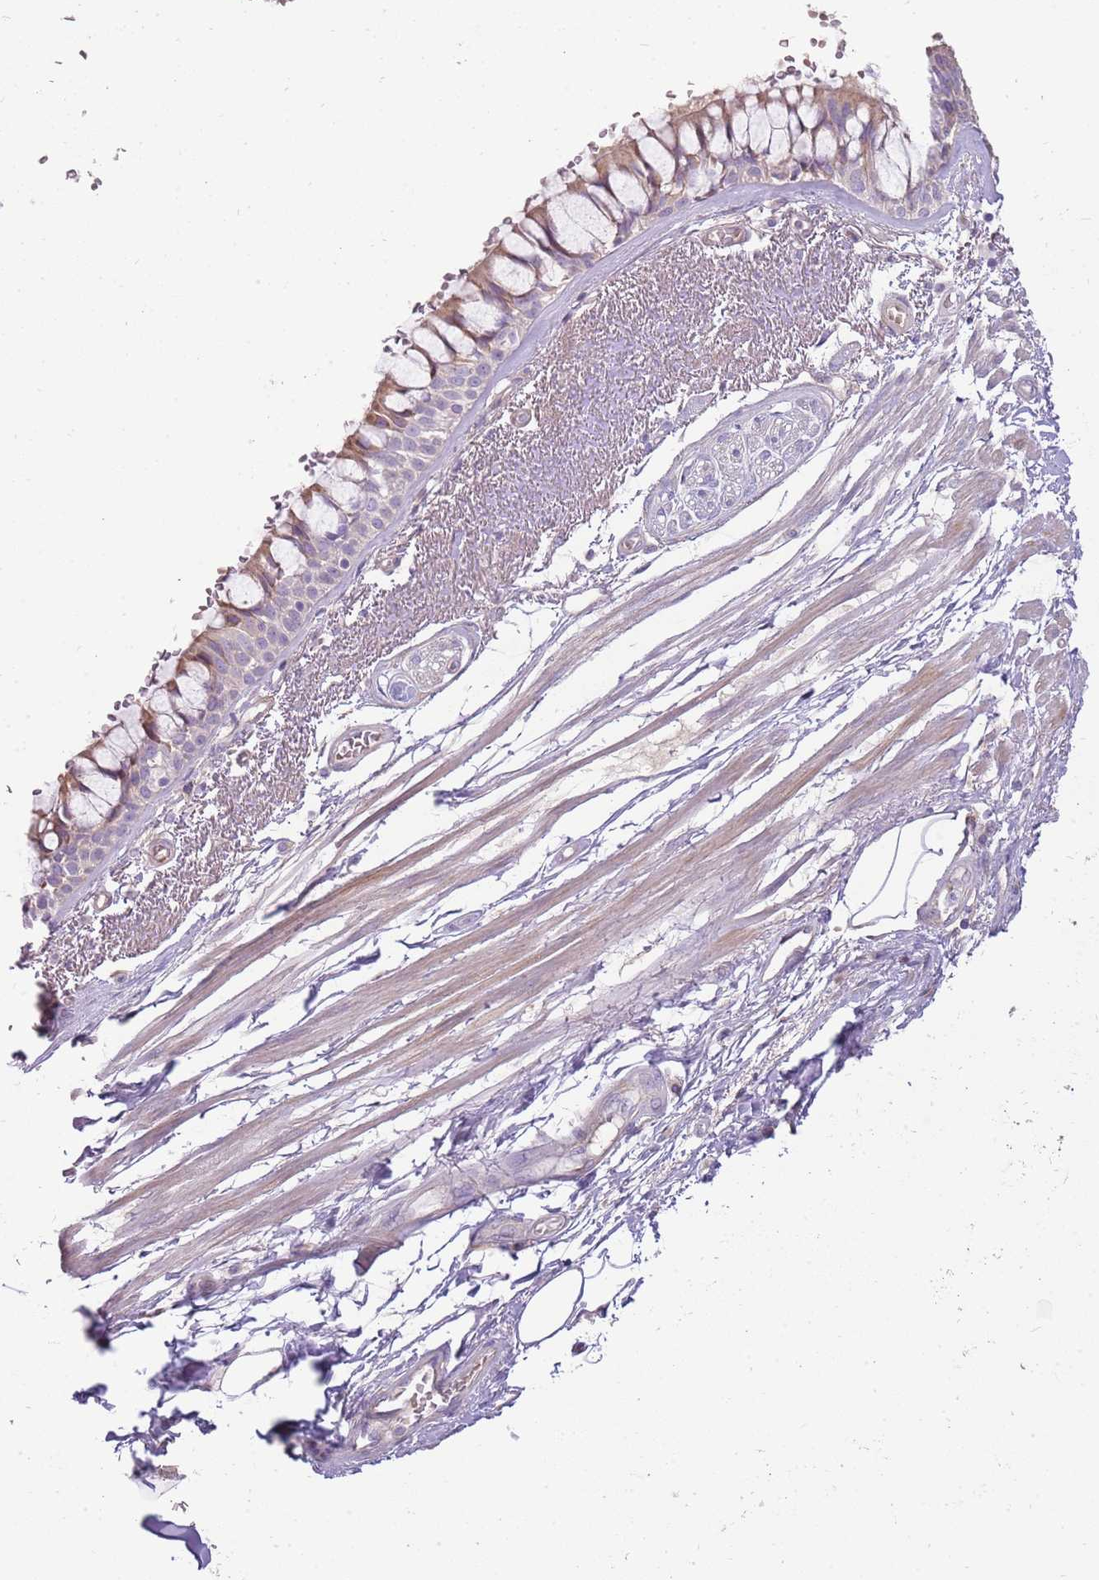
{"staining": {"intensity": "weak", "quantity": ">75%", "location": "cytoplasmic/membranous"}, "tissue": "bronchus", "cell_type": "Respiratory epithelial cells", "image_type": "normal", "snomed": [{"axis": "morphology", "description": "Normal tissue, NOS"}, {"axis": "topography", "description": "Bronchus"}], "caption": "Immunohistochemistry (IHC) of normal human bronchus displays low levels of weak cytoplasmic/membranous positivity in about >75% of respiratory epithelial cells. (Stains: DAB in brown, nuclei in blue, Microscopy: brightfield microscopy at high magnification).", "gene": "MCUB", "patient": {"sex": "male", "age": 66}}